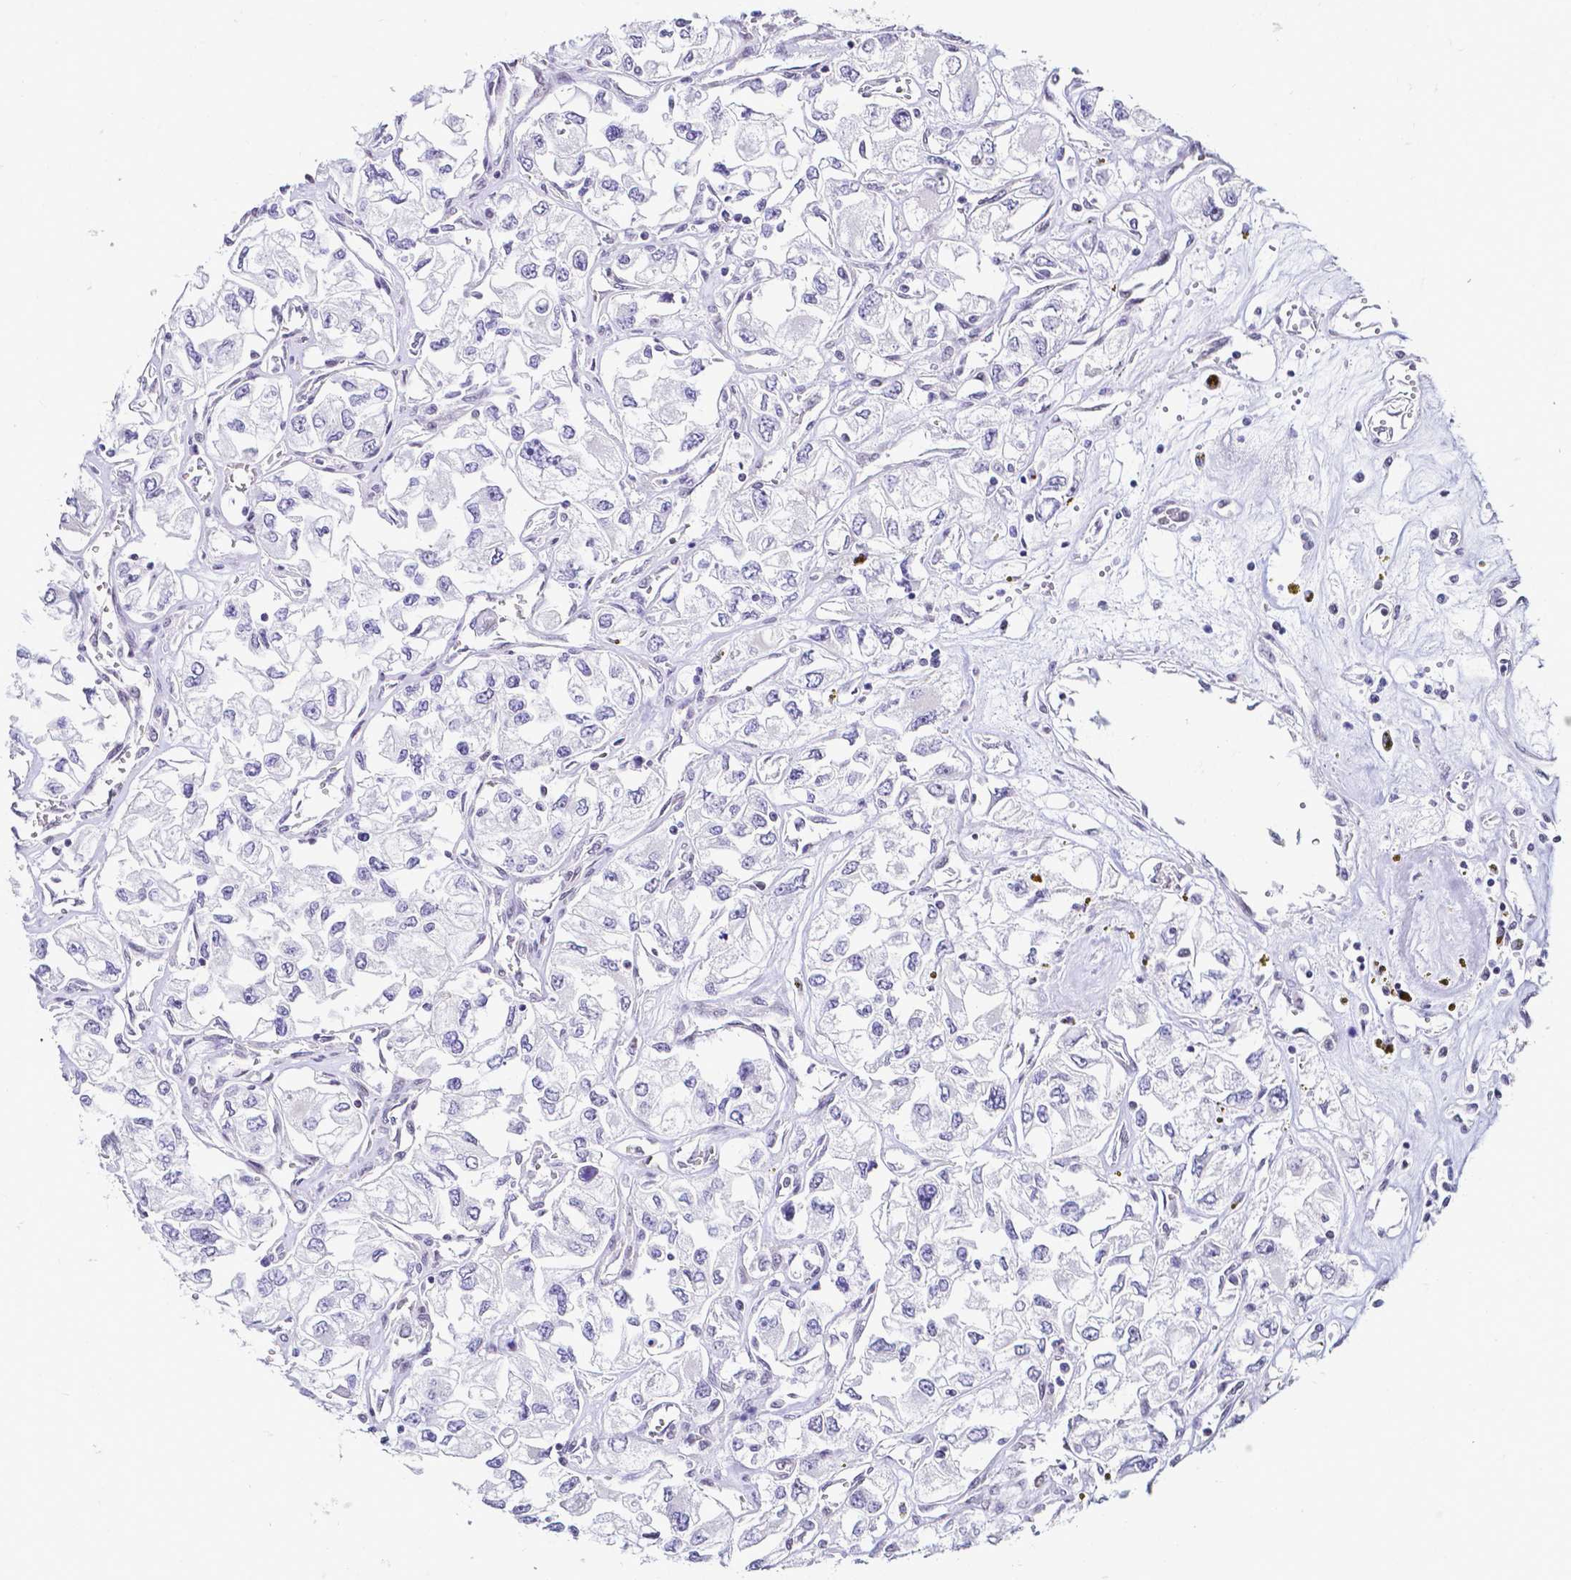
{"staining": {"intensity": "negative", "quantity": "none", "location": "none"}, "tissue": "renal cancer", "cell_type": "Tumor cells", "image_type": "cancer", "snomed": [{"axis": "morphology", "description": "Adenocarcinoma, NOS"}, {"axis": "topography", "description": "Kidney"}], "caption": "Photomicrograph shows no protein staining in tumor cells of adenocarcinoma (renal) tissue.", "gene": "FAM83G", "patient": {"sex": "female", "age": 59}}